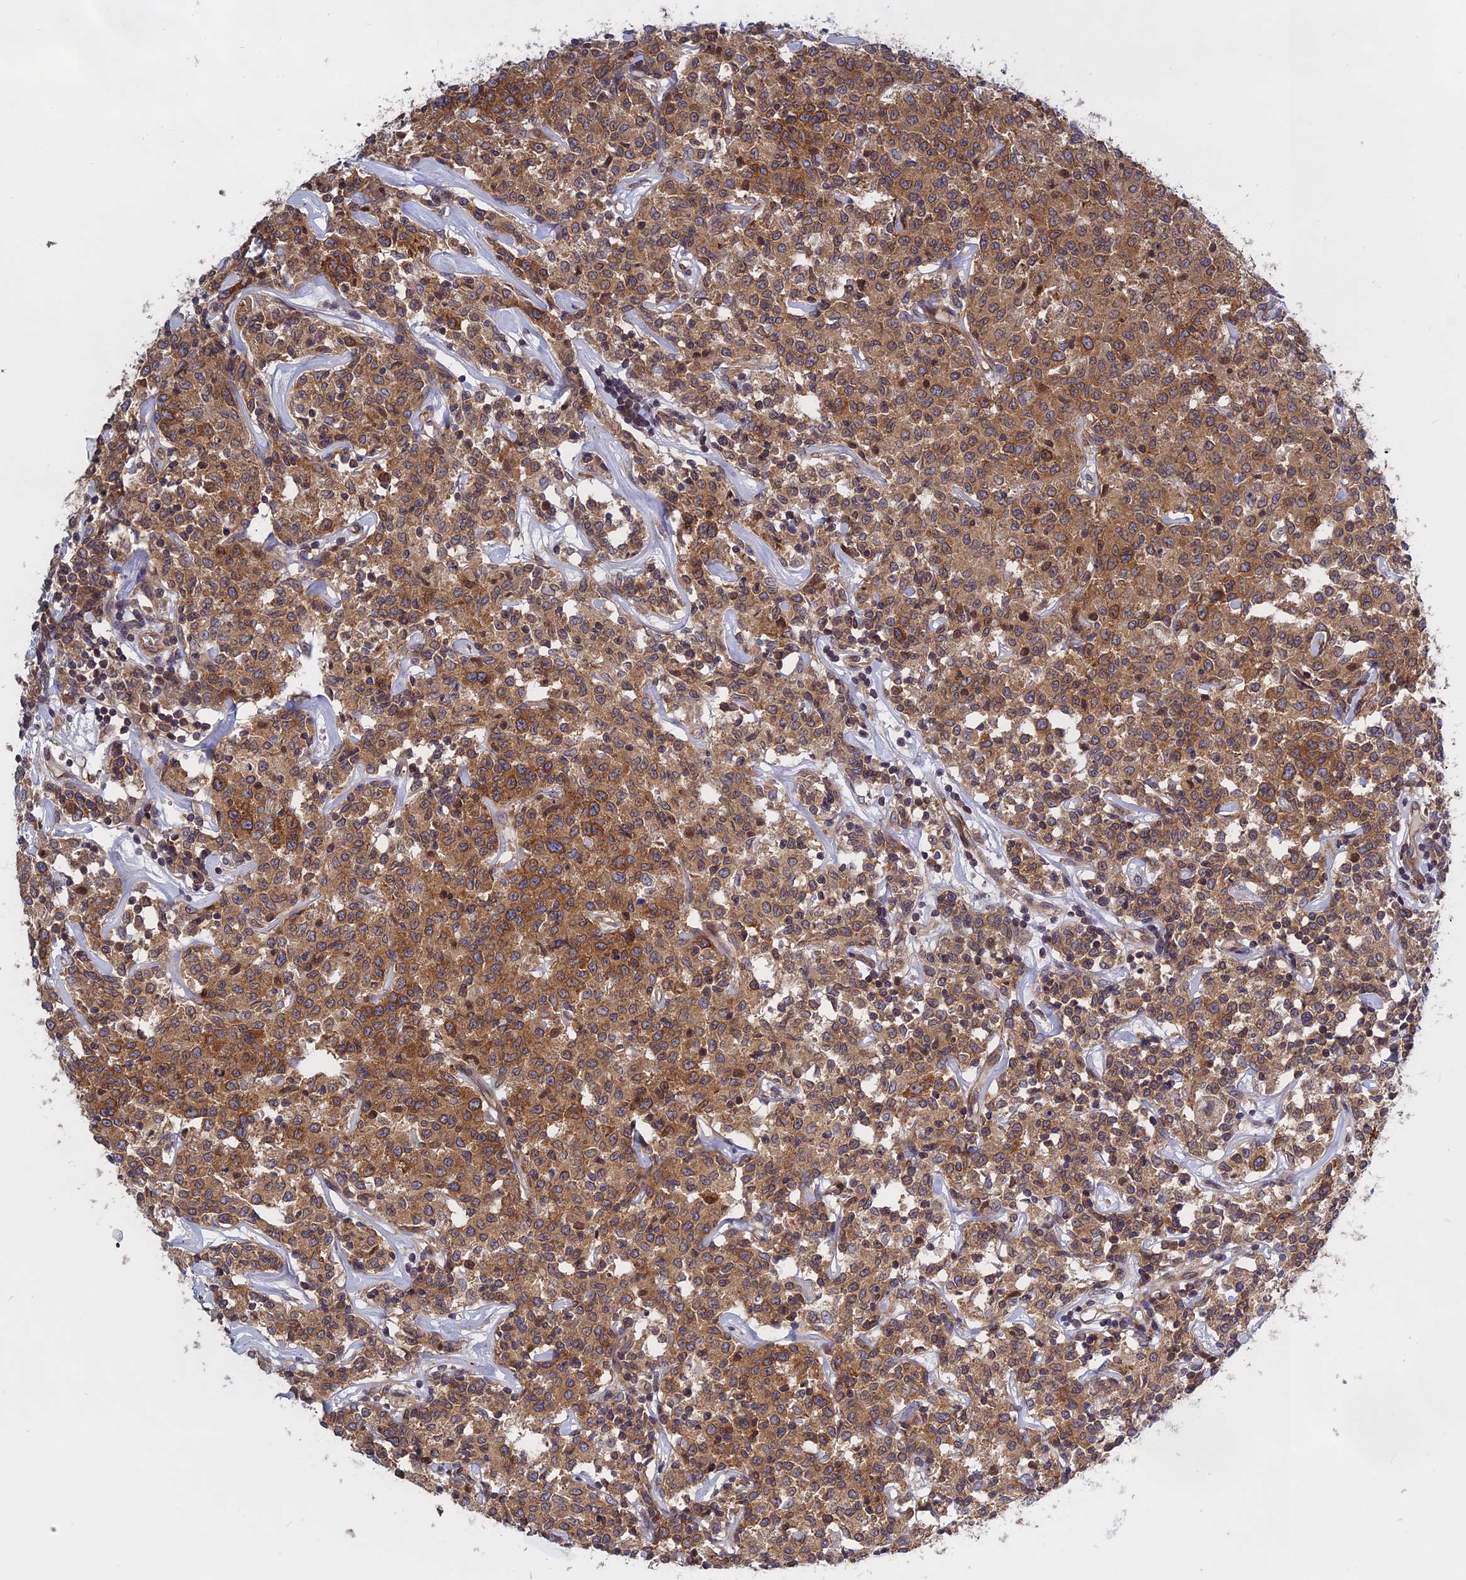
{"staining": {"intensity": "moderate", "quantity": ">75%", "location": "cytoplasmic/membranous"}, "tissue": "lymphoma", "cell_type": "Tumor cells", "image_type": "cancer", "snomed": [{"axis": "morphology", "description": "Malignant lymphoma, non-Hodgkin's type, Low grade"}, {"axis": "topography", "description": "Small intestine"}], "caption": "Immunohistochemistry of lymphoma demonstrates medium levels of moderate cytoplasmic/membranous positivity in about >75% of tumor cells.", "gene": "NAA10", "patient": {"sex": "female", "age": 59}}